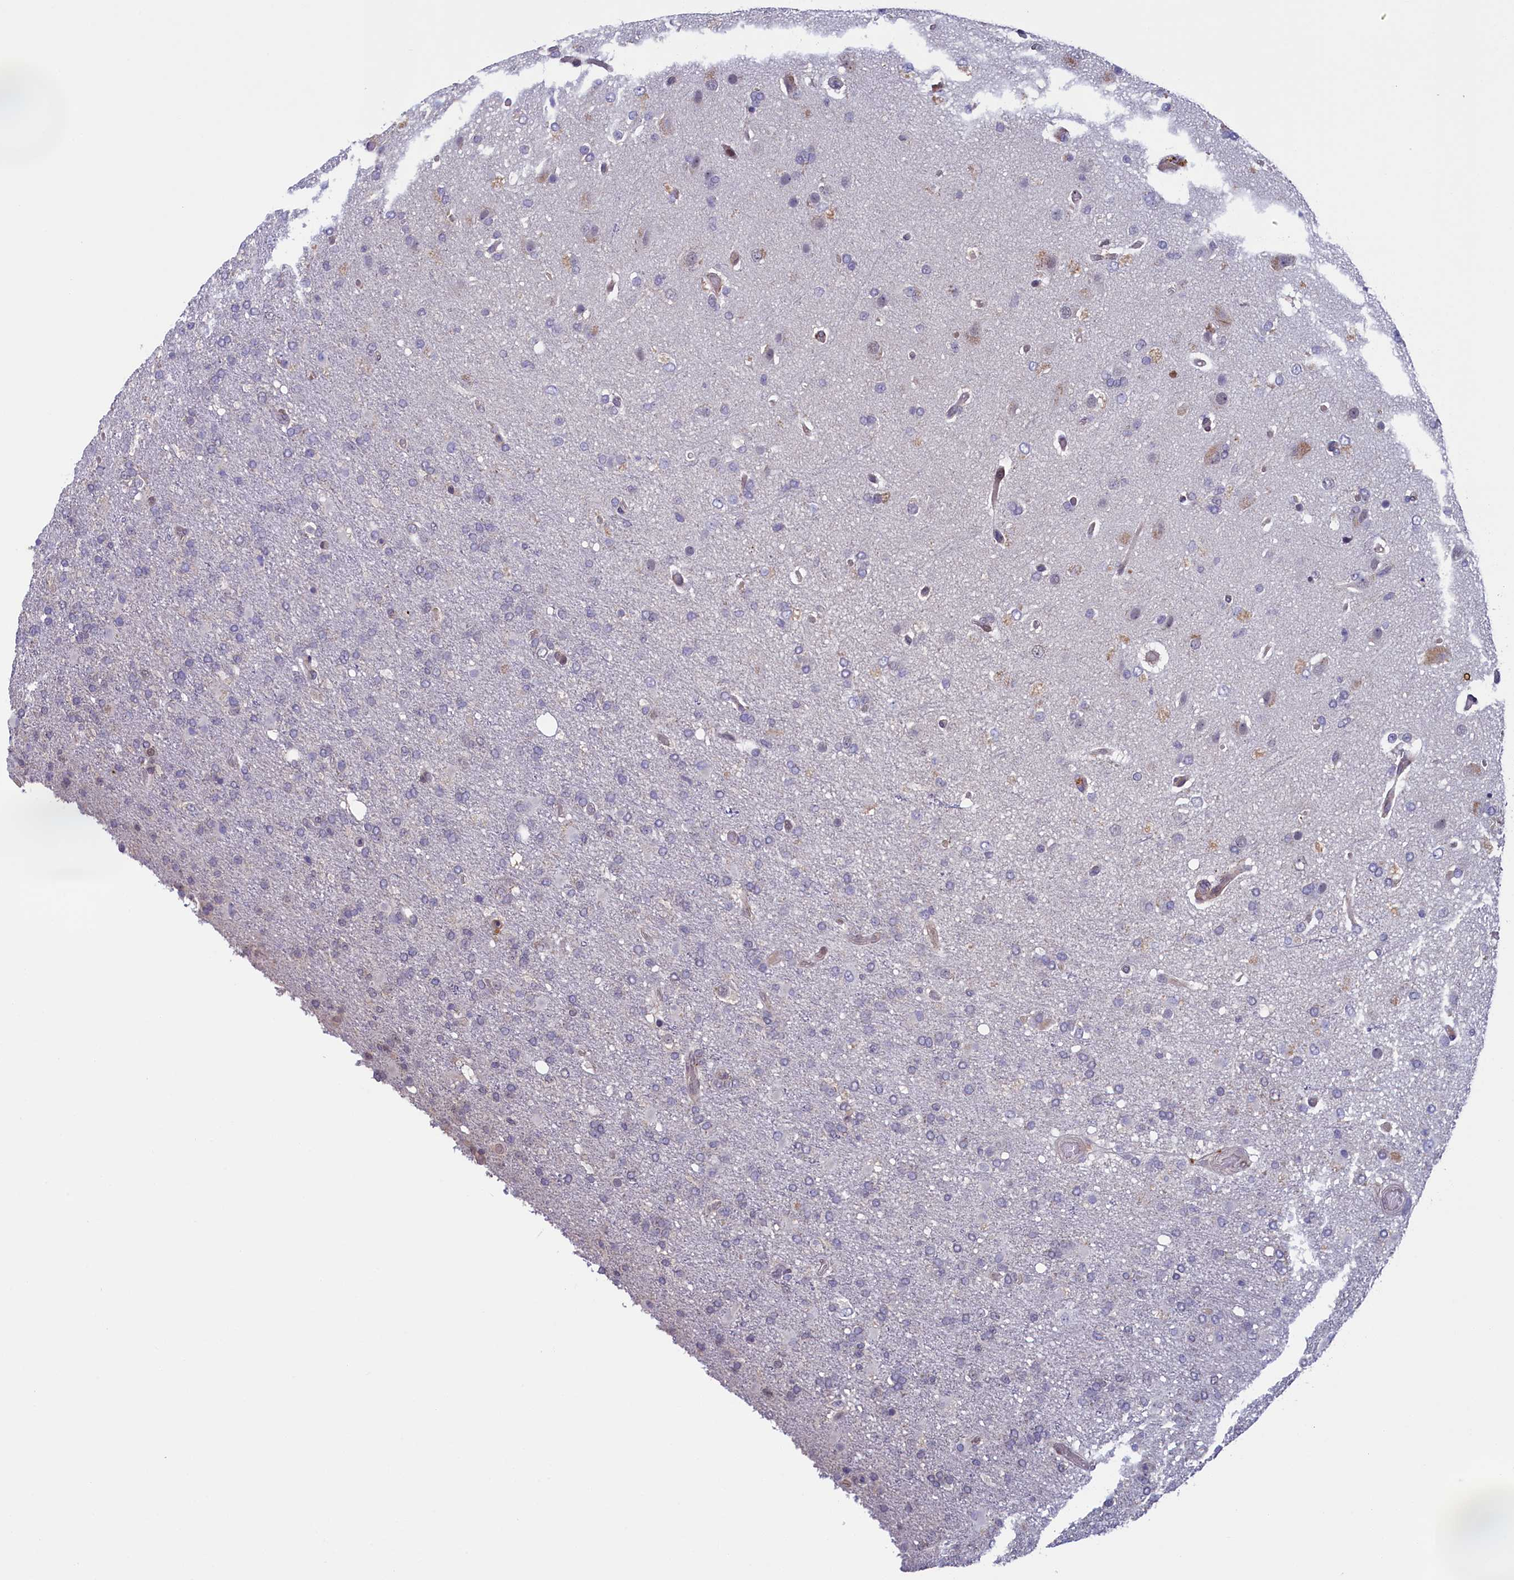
{"staining": {"intensity": "negative", "quantity": "none", "location": "none"}, "tissue": "glioma", "cell_type": "Tumor cells", "image_type": "cancer", "snomed": [{"axis": "morphology", "description": "Glioma, malignant, High grade"}, {"axis": "topography", "description": "Brain"}], "caption": "This is an immunohistochemistry image of malignant glioma (high-grade). There is no expression in tumor cells.", "gene": "FLYWCH2", "patient": {"sex": "female", "age": 74}}